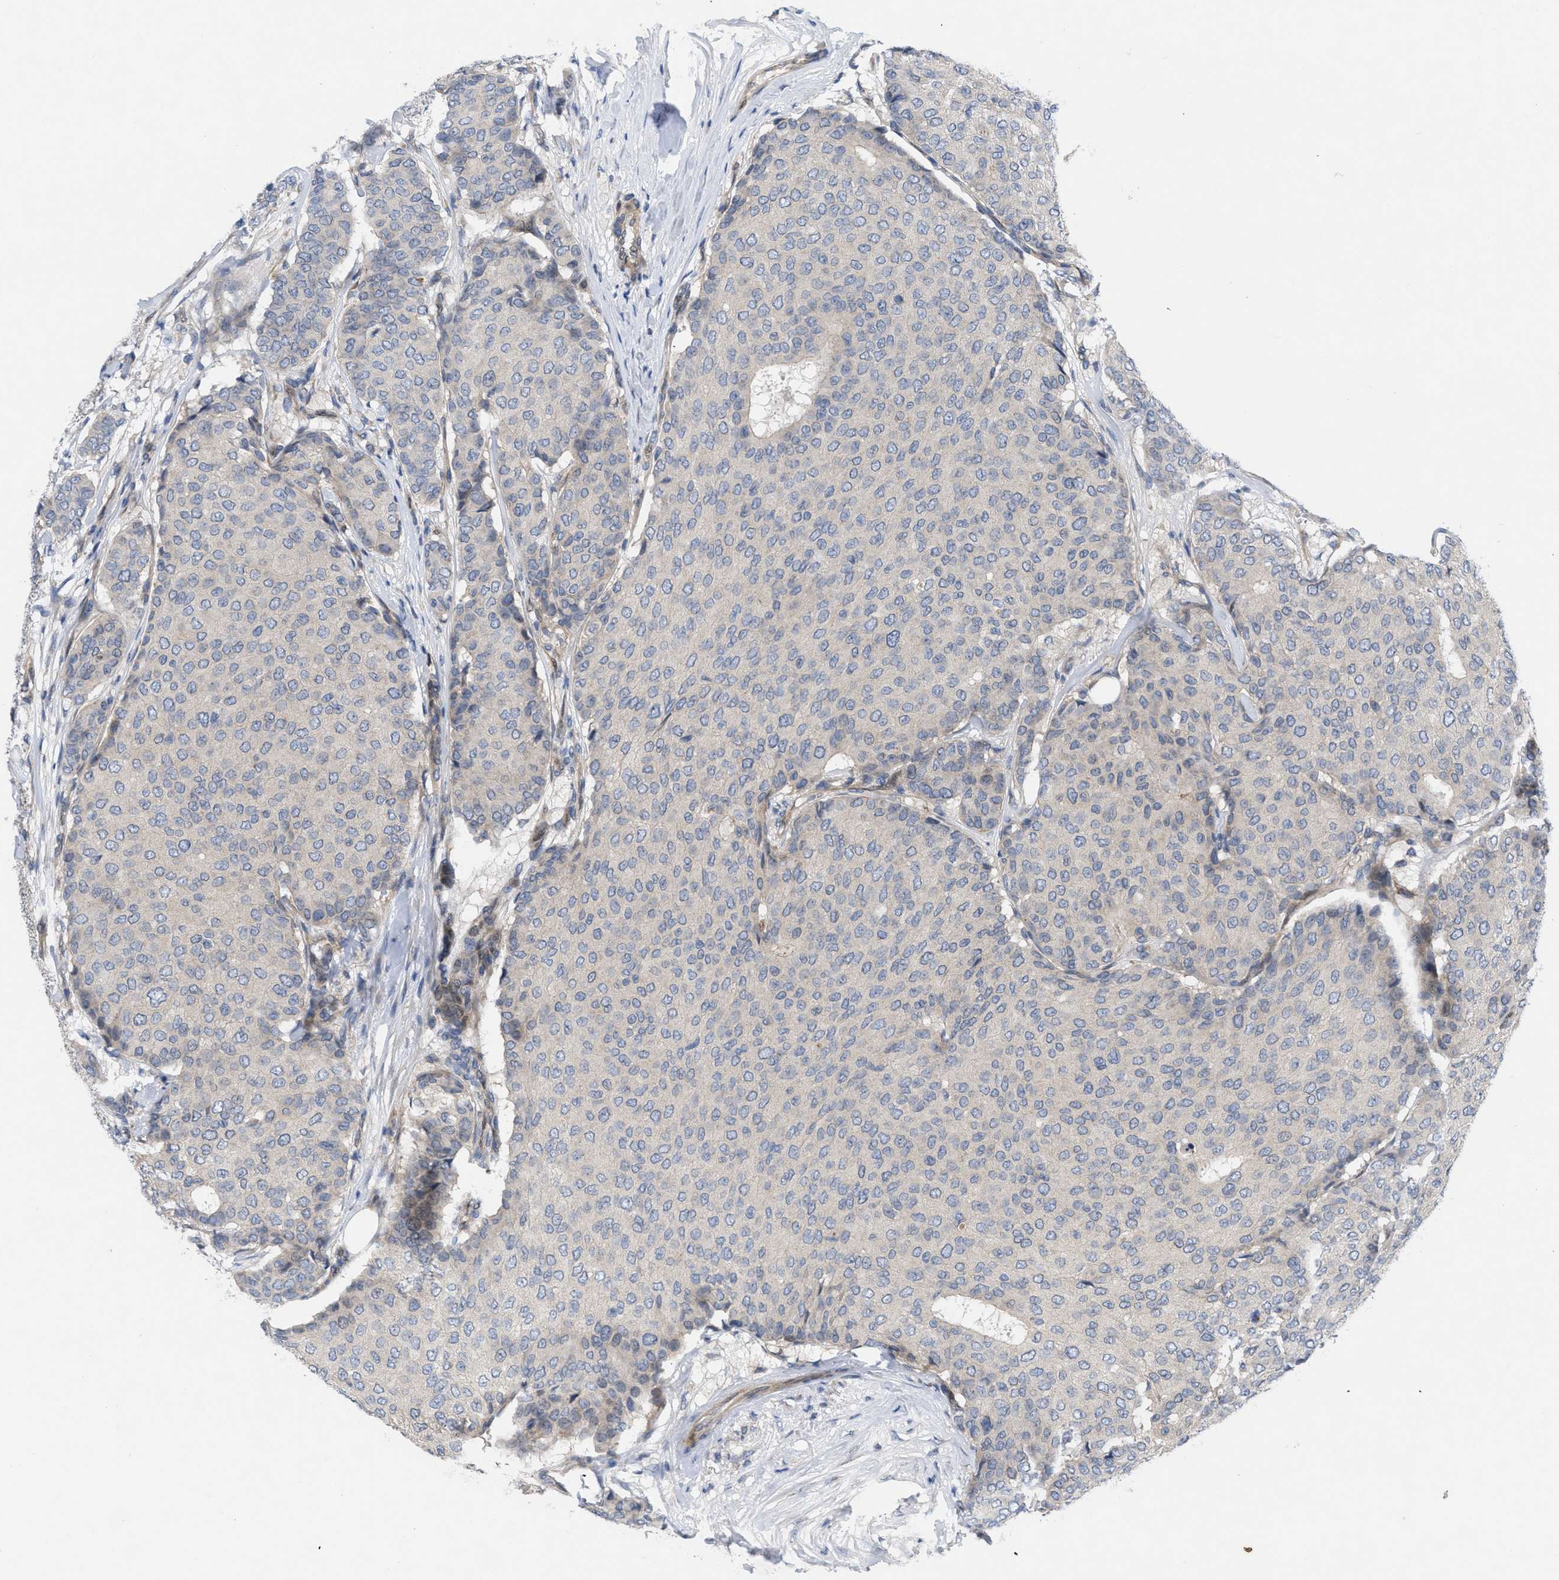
{"staining": {"intensity": "negative", "quantity": "none", "location": "none"}, "tissue": "breast cancer", "cell_type": "Tumor cells", "image_type": "cancer", "snomed": [{"axis": "morphology", "description": "Duct carcinoma"}, {"axis": "topography", "description": "Breast"}], "caption": "A photomicrograph of human breast cancer is negative for staining in tumor cells.", "gene": "NDEL1", "patient": {"sex": "female", "age": 75}}